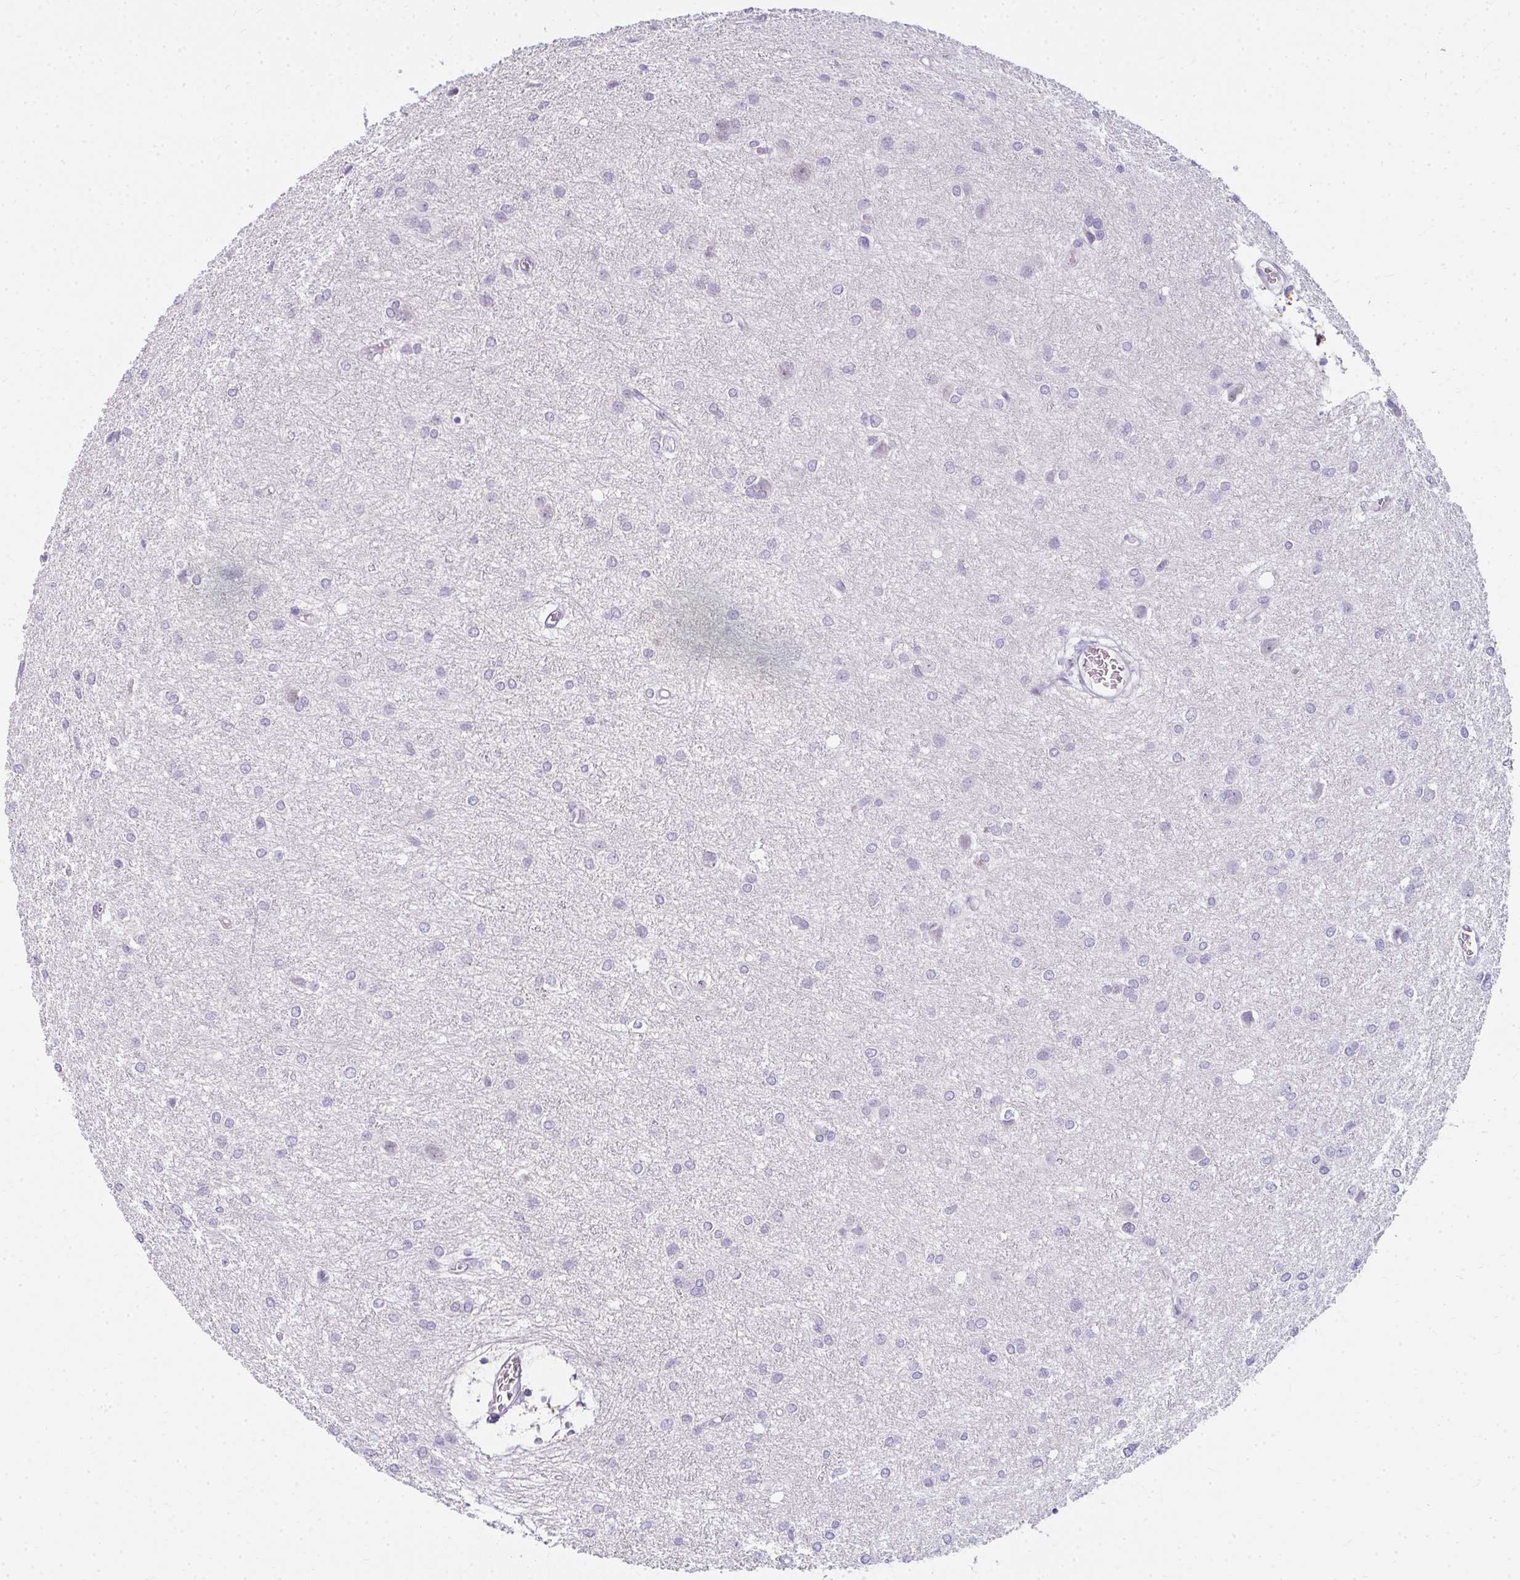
{"staining": {"intensity": "negative", "quantity": "none", "location": "none"}, "tissue": "glioma", "cell_type": "Tumor cells", "image_type": "cancer", "snomed": [{"axis": "morphology", "description": "Glioma, malignant, High grade"}, {"axis": "topography", "description": "Brain"}], "caption": "An image of human glioma is negative for staining in tumor cells.", "gene": "PPP1R3G", "patient": {"sex": "female", "age": 50}}